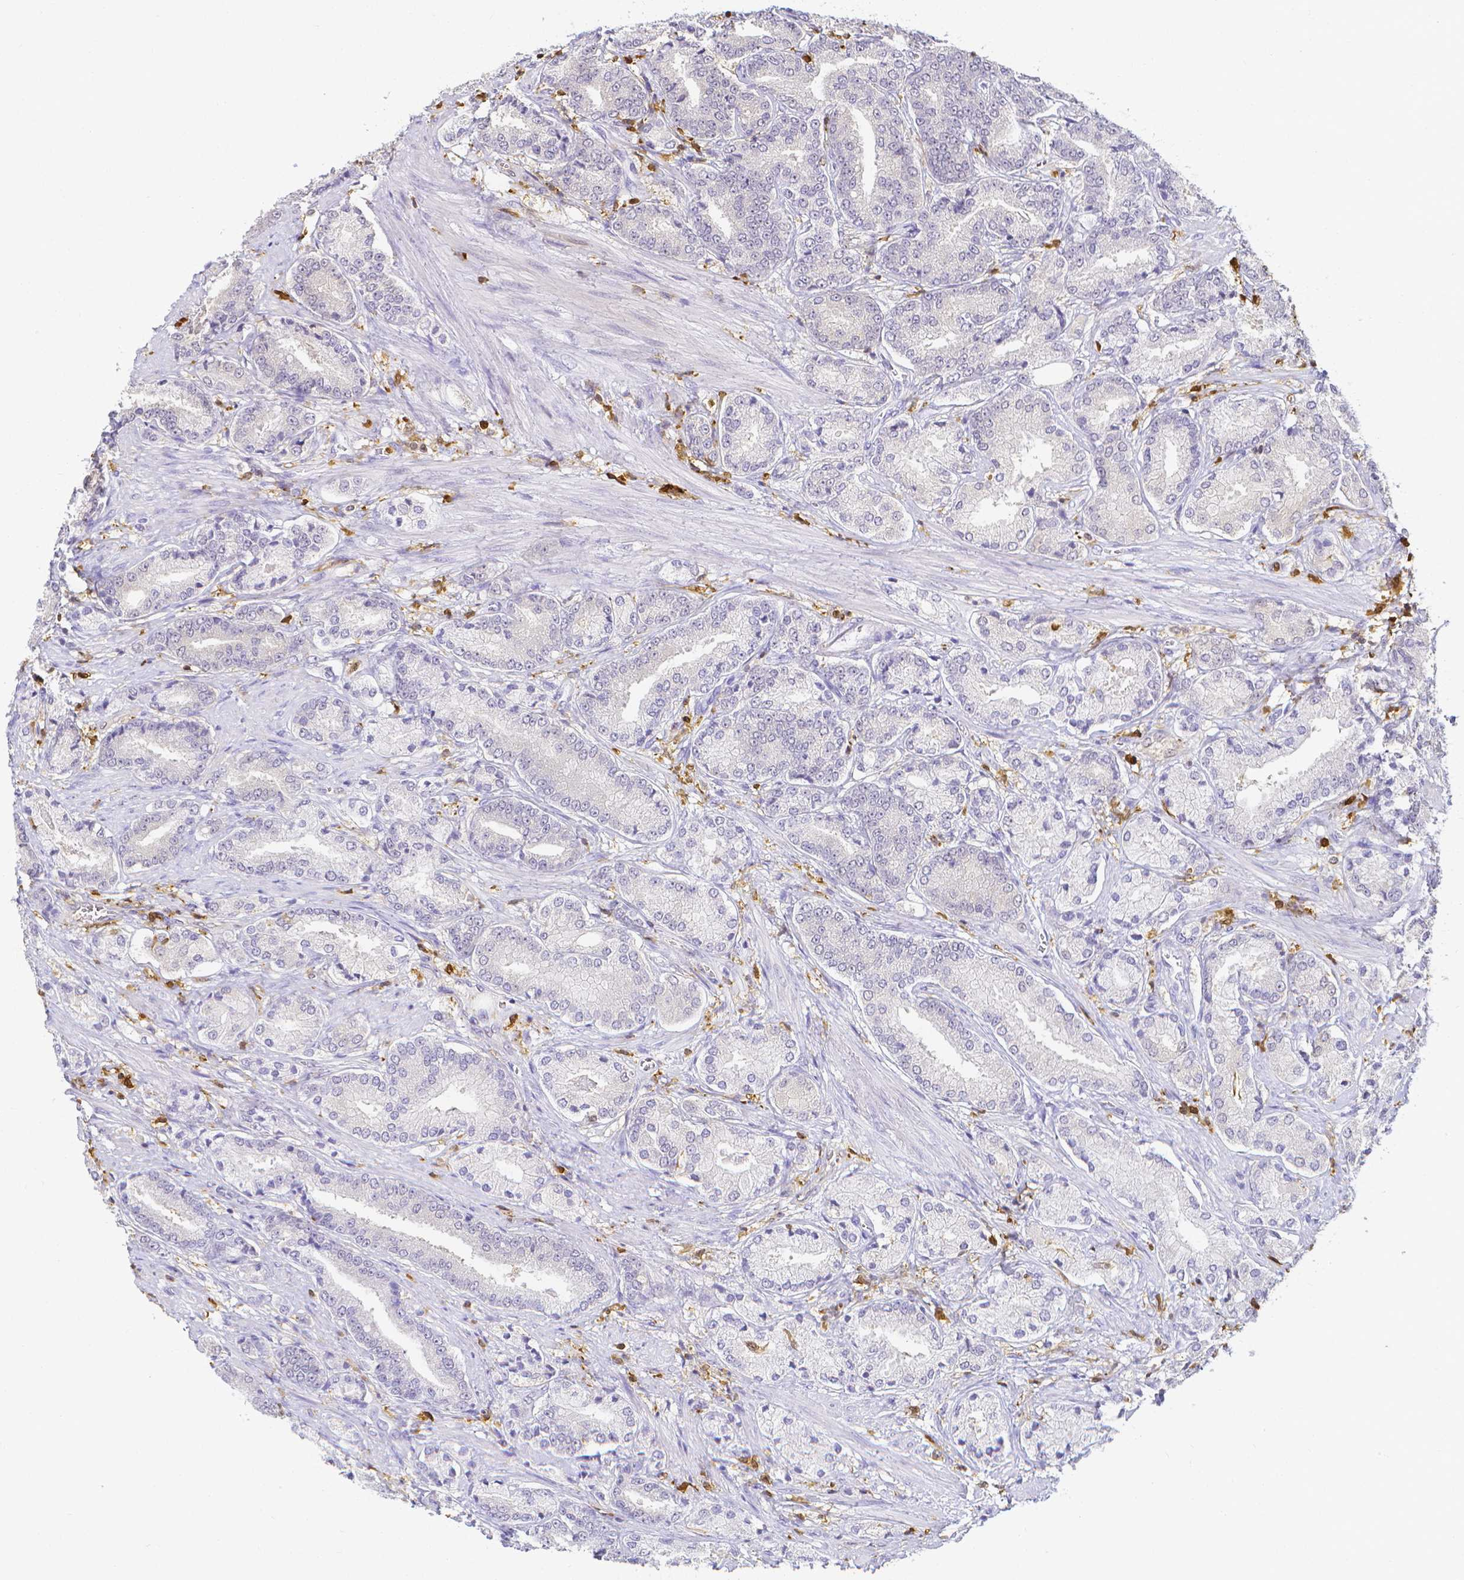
{"staining": {"intensity": "negative", "quantity": "none", "location": "none"}, "tissue": "prostate cancer", "cell_type": "Tumor cells", "image_type": "cancer", "snomed": [{"axis": "morphology", "description": "Adenocarcinoma, High grade"}, {"axis": "topography", "description": "Prostate and seminal vesicle, NOS"}], "caption": "A histopathology image of prostate cancer stained for a protein exhibits no brown staining in tumor cells. Nuclei are stained in blue.", "gene": "COTL1", "patient": {"sex": "male", "age": 61}}